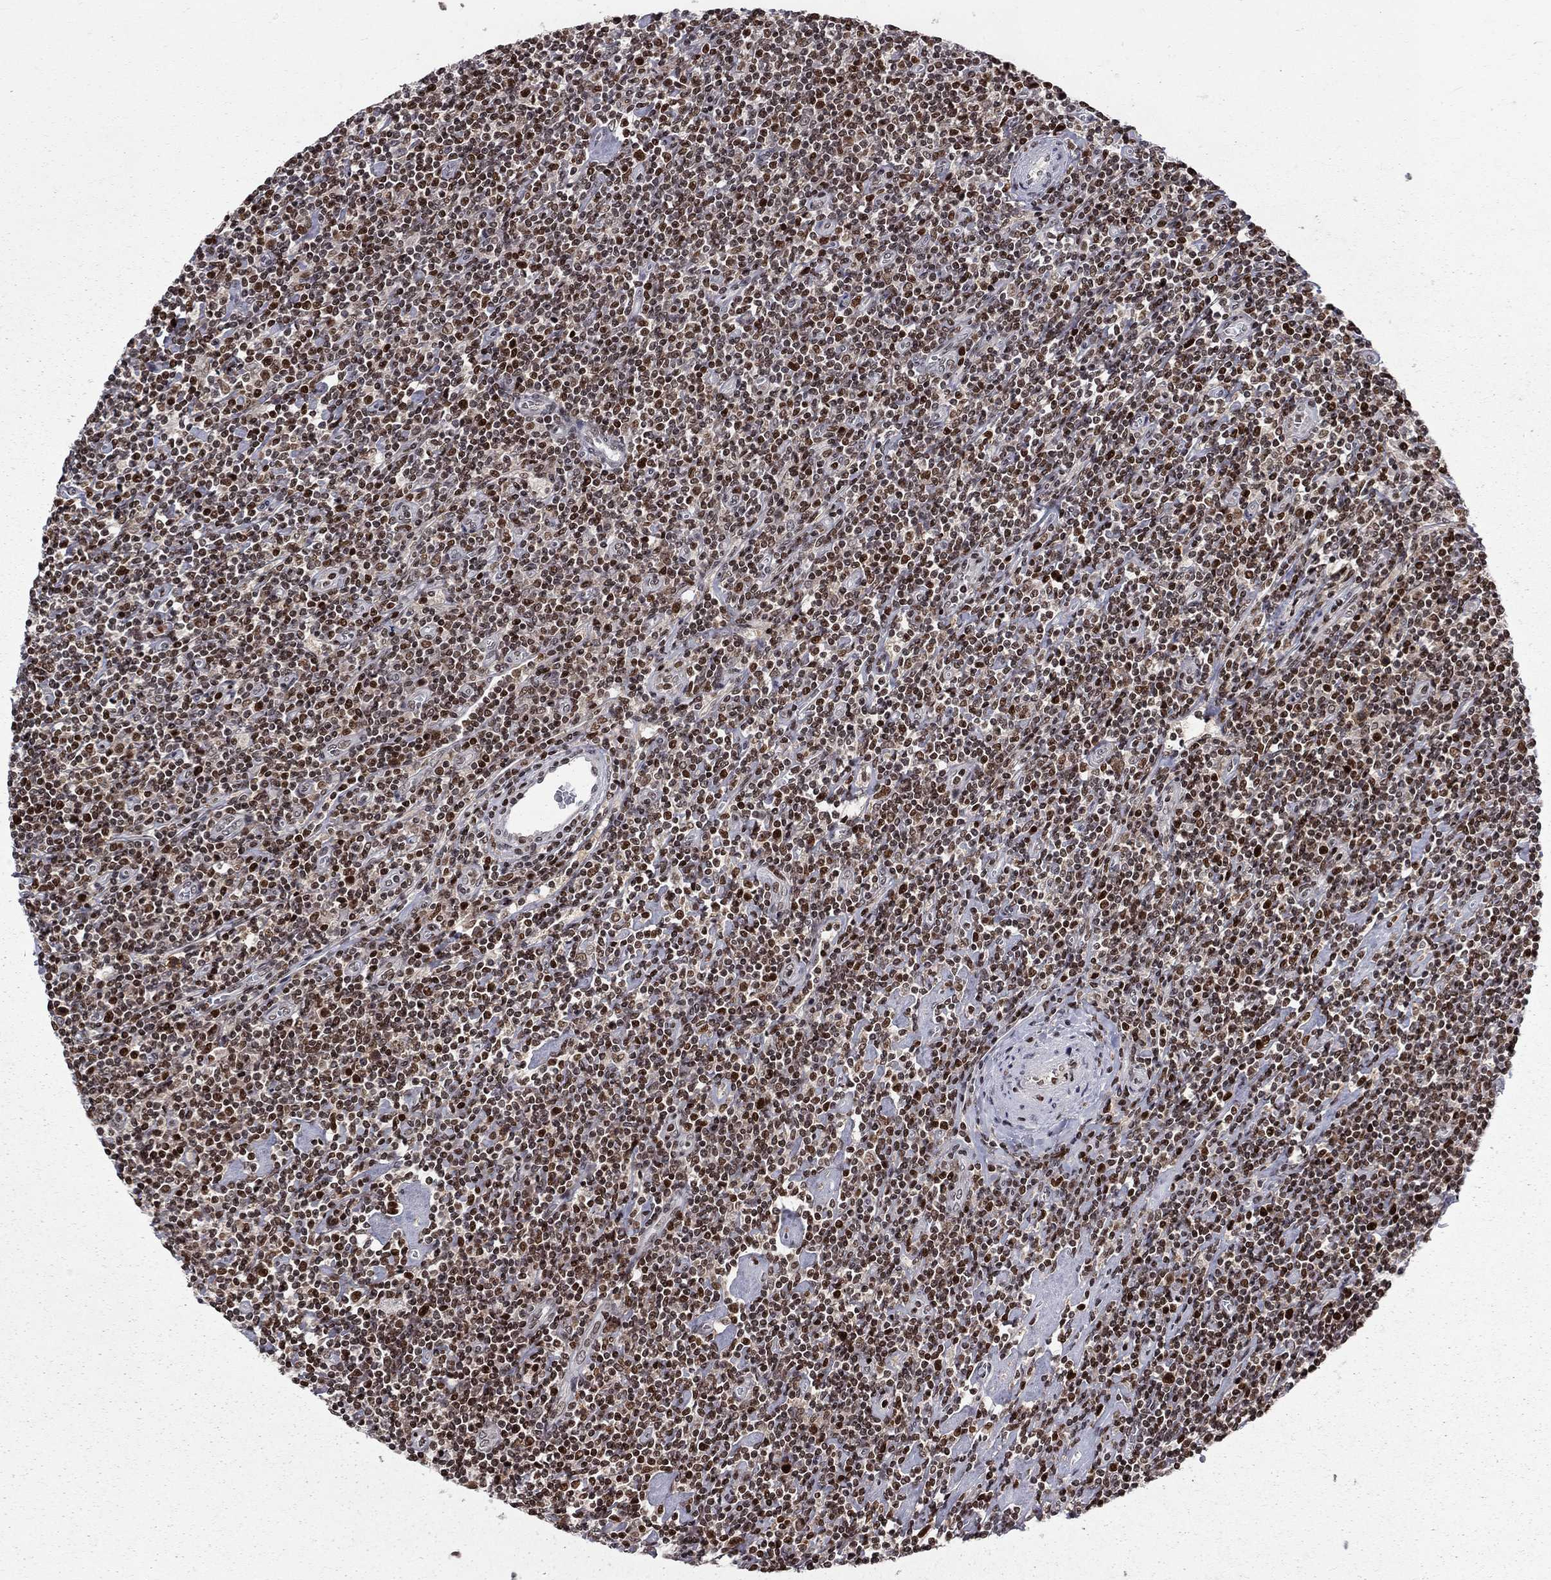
{"staining": {"intensity": "strong", "quantity": ">75%", "location": "nuclear"}, "tissue": "lymphoma", "cell_type": "Tumor cells", "image_type": "cancer", "snomed": [{"axis": "morphology", "description": "Hodgkin's disease, NOS"}, {"axis": "topography", "description": "Lymph node"}], "caption": "This is an image of IHC staining of lymphoma, which shows strong positivity in the nuclear of tumor cells.", "gene": "RNASEH2C", "patient": {"sex": "male", "age": 40}}